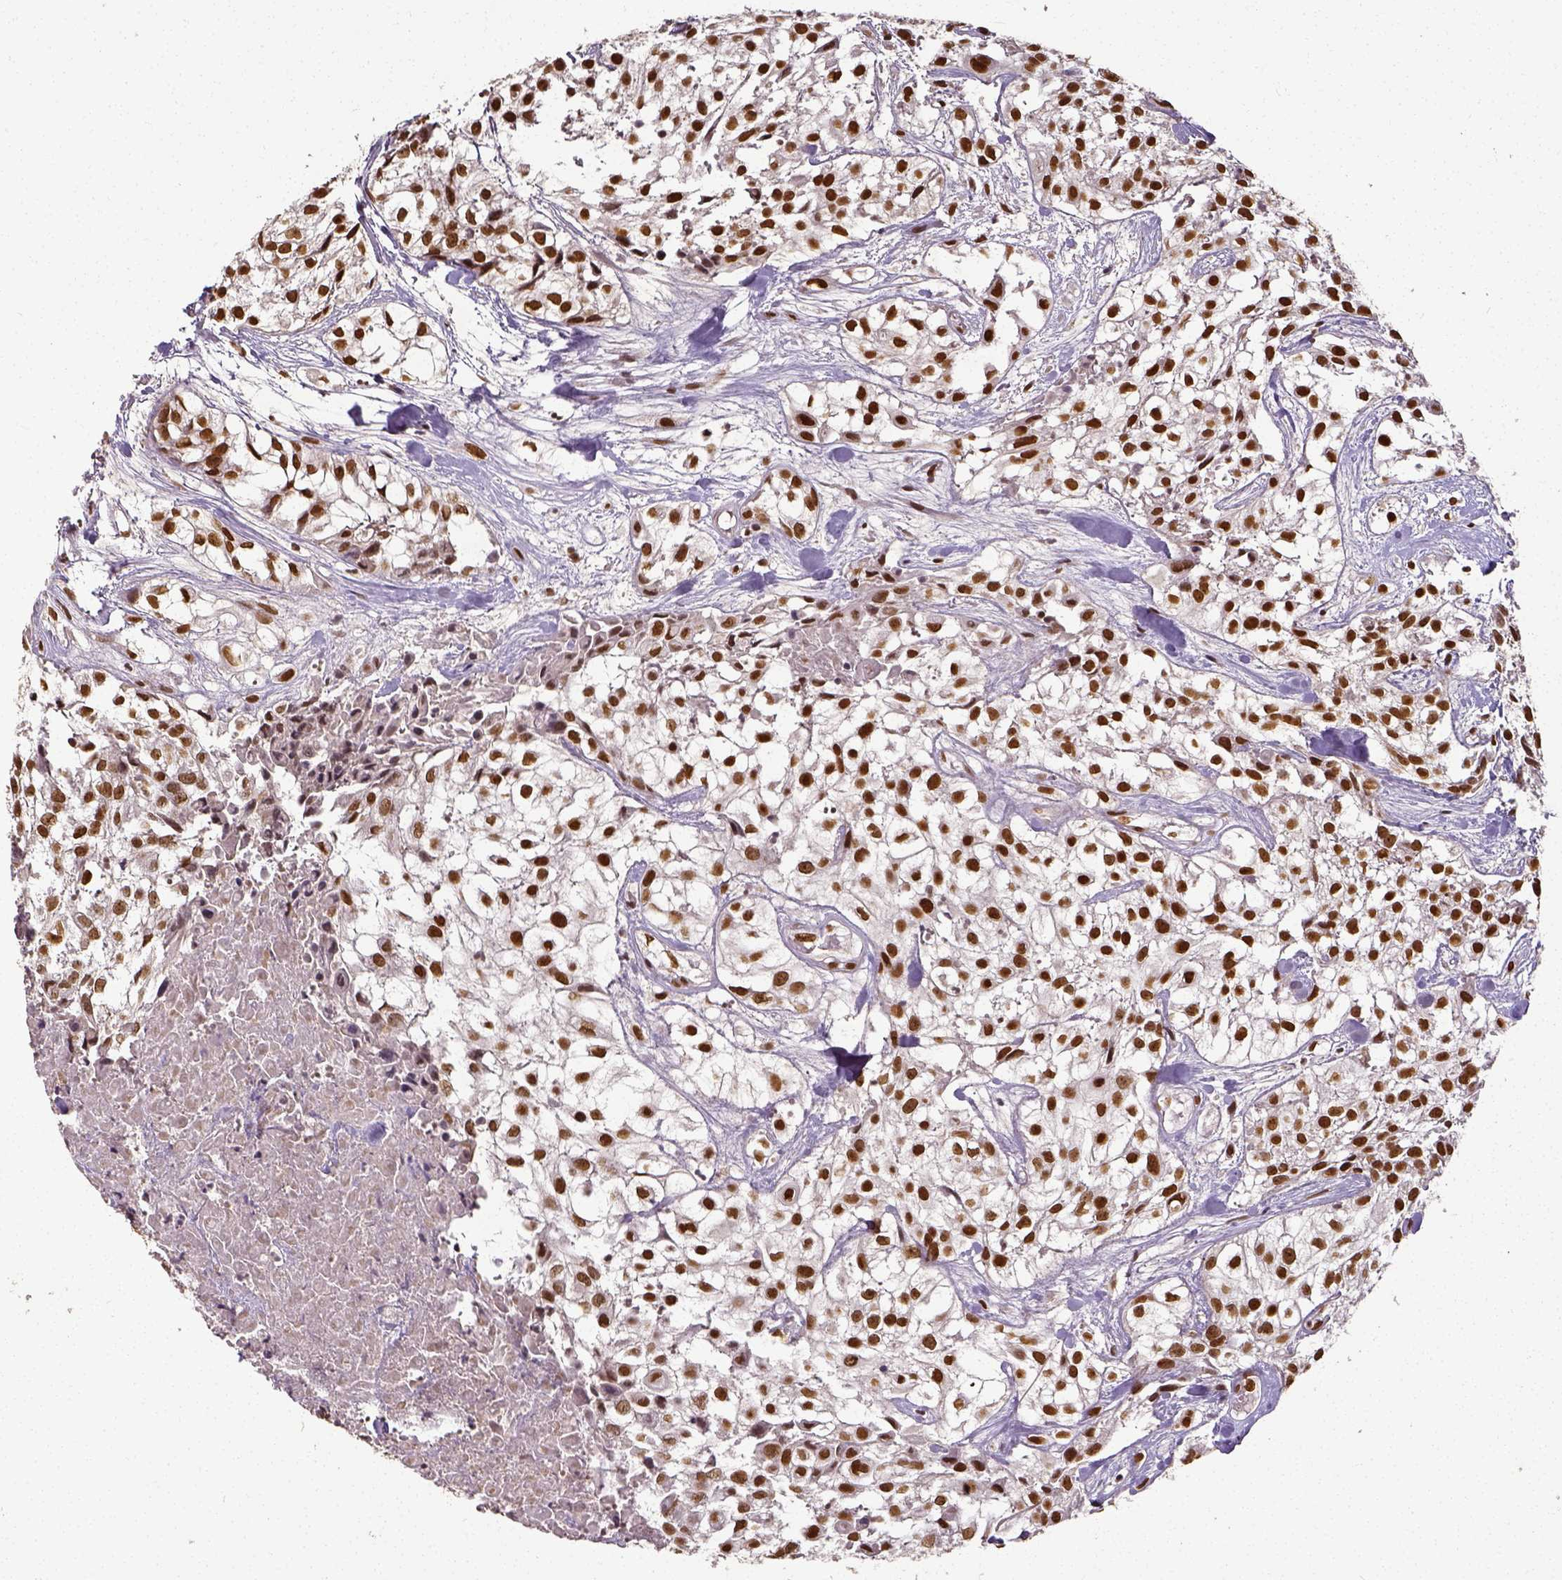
{"staining": {"intensity": "strong", "quantity": ">75%", "location": "nuclear"}, "tissue": "urothelial cancer", "cell_type": "Tumor cells", "image_type": "cancer", "snomed": [{"axis": "morphology", "description": "Urothelial carcinoma, High grade"}, {"axis": "topography", "description": "Urinary bladder"}], "caption": "This image exhibits immunohistochemistry staining of high-grade urothelial carcinoma, with high strong nuclear staining in approximately >75% of tumor cells.", "gene": "ATRX", "patient": {"sex": "male", "age": 56}}